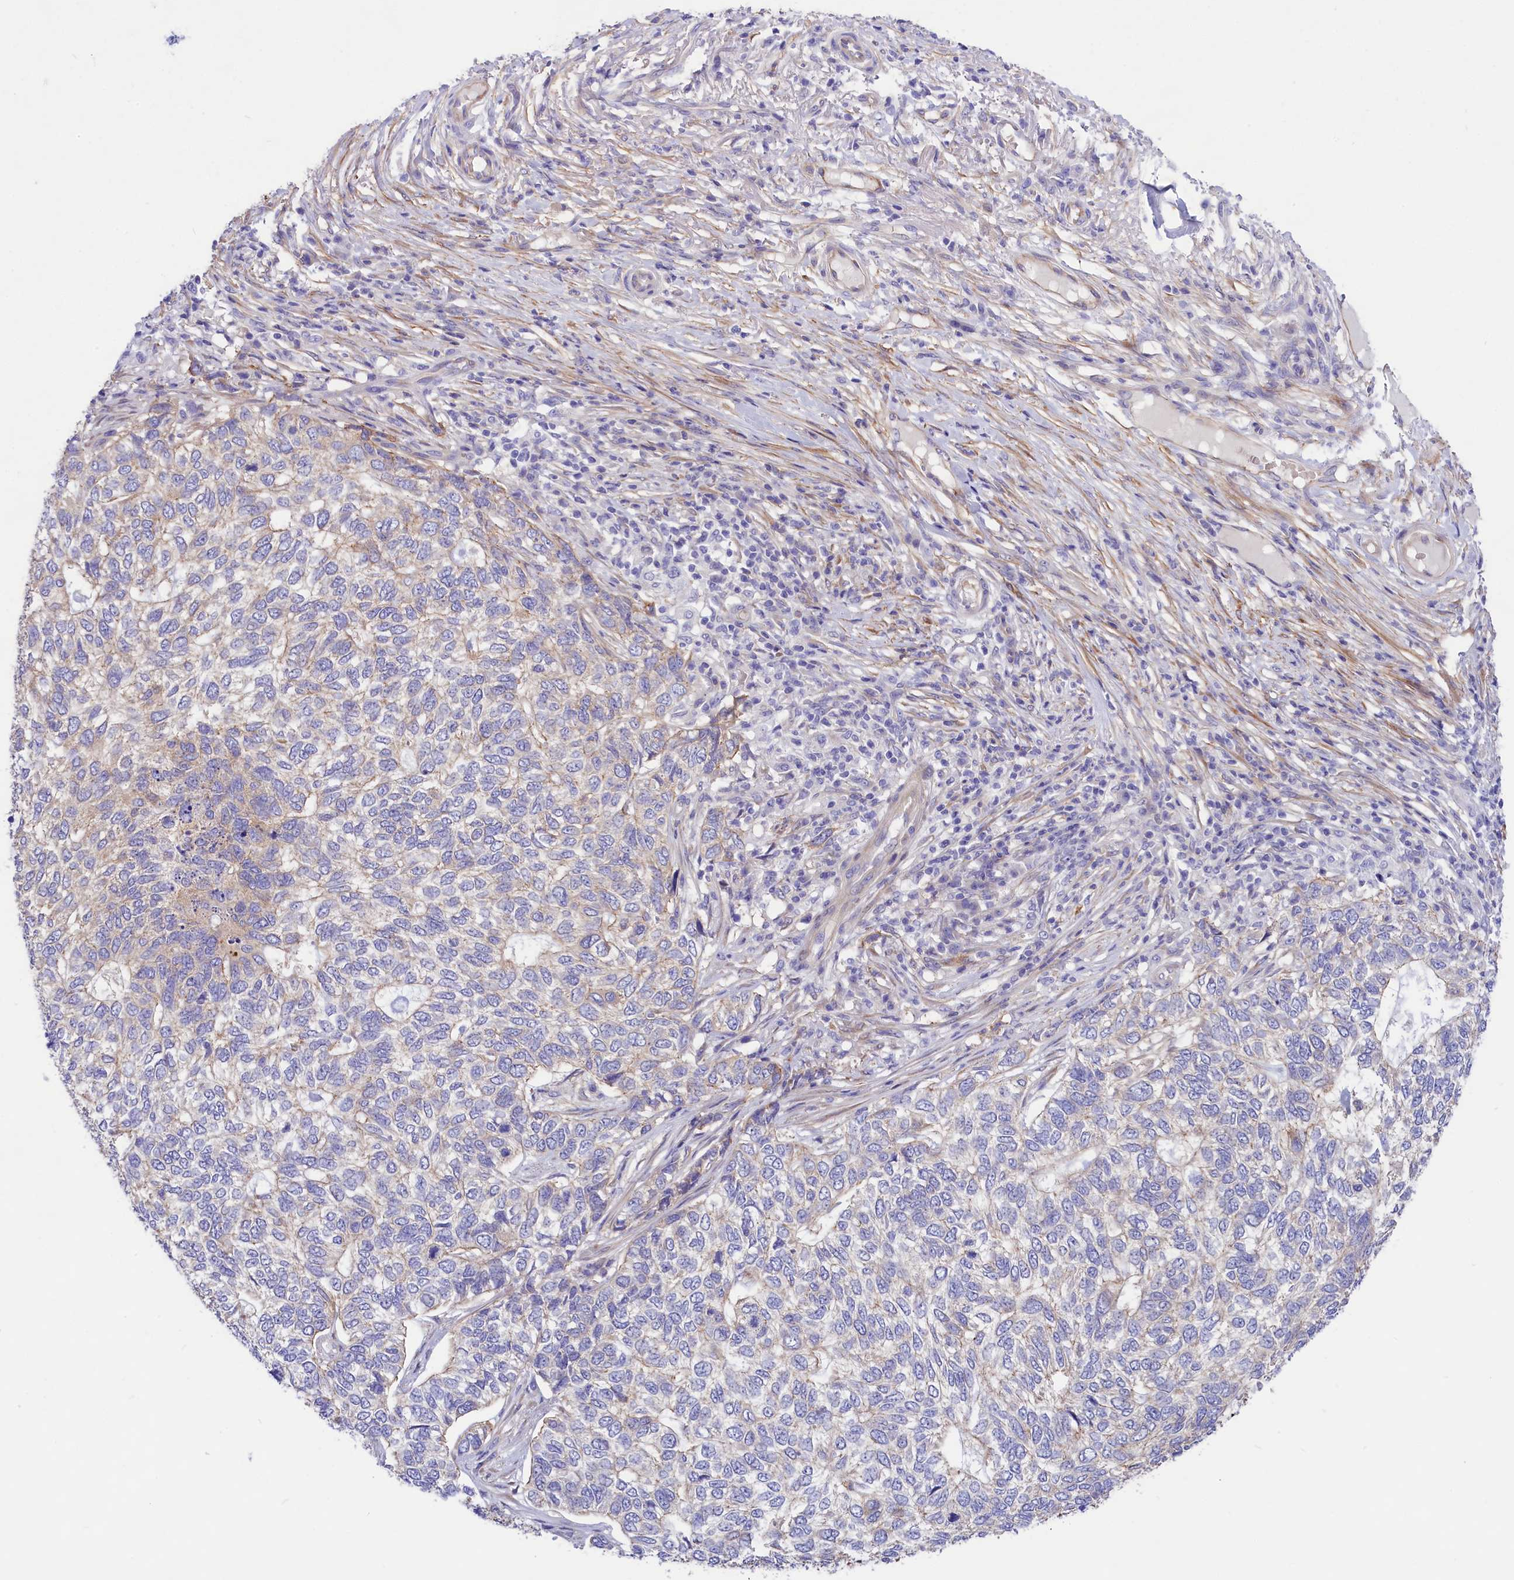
{"staining": {"intensity": "weak", "quantity": "<25%", "location": "cytoplasmic/membranous"}, "tissue": "skin cancer", "cell_type": "Tumor cells", "image_type": "cancer", "snomed": [{"axis": "morphology", "description": "Basal cell carcinoma"}, {"axis": "topography", "description": "Skin"}], "caption": "IHC of human skin cancer reveals no staining in tumor cells.", "gene": "PPP1R13L", "patient": {"sex": "female", "age": 65}}